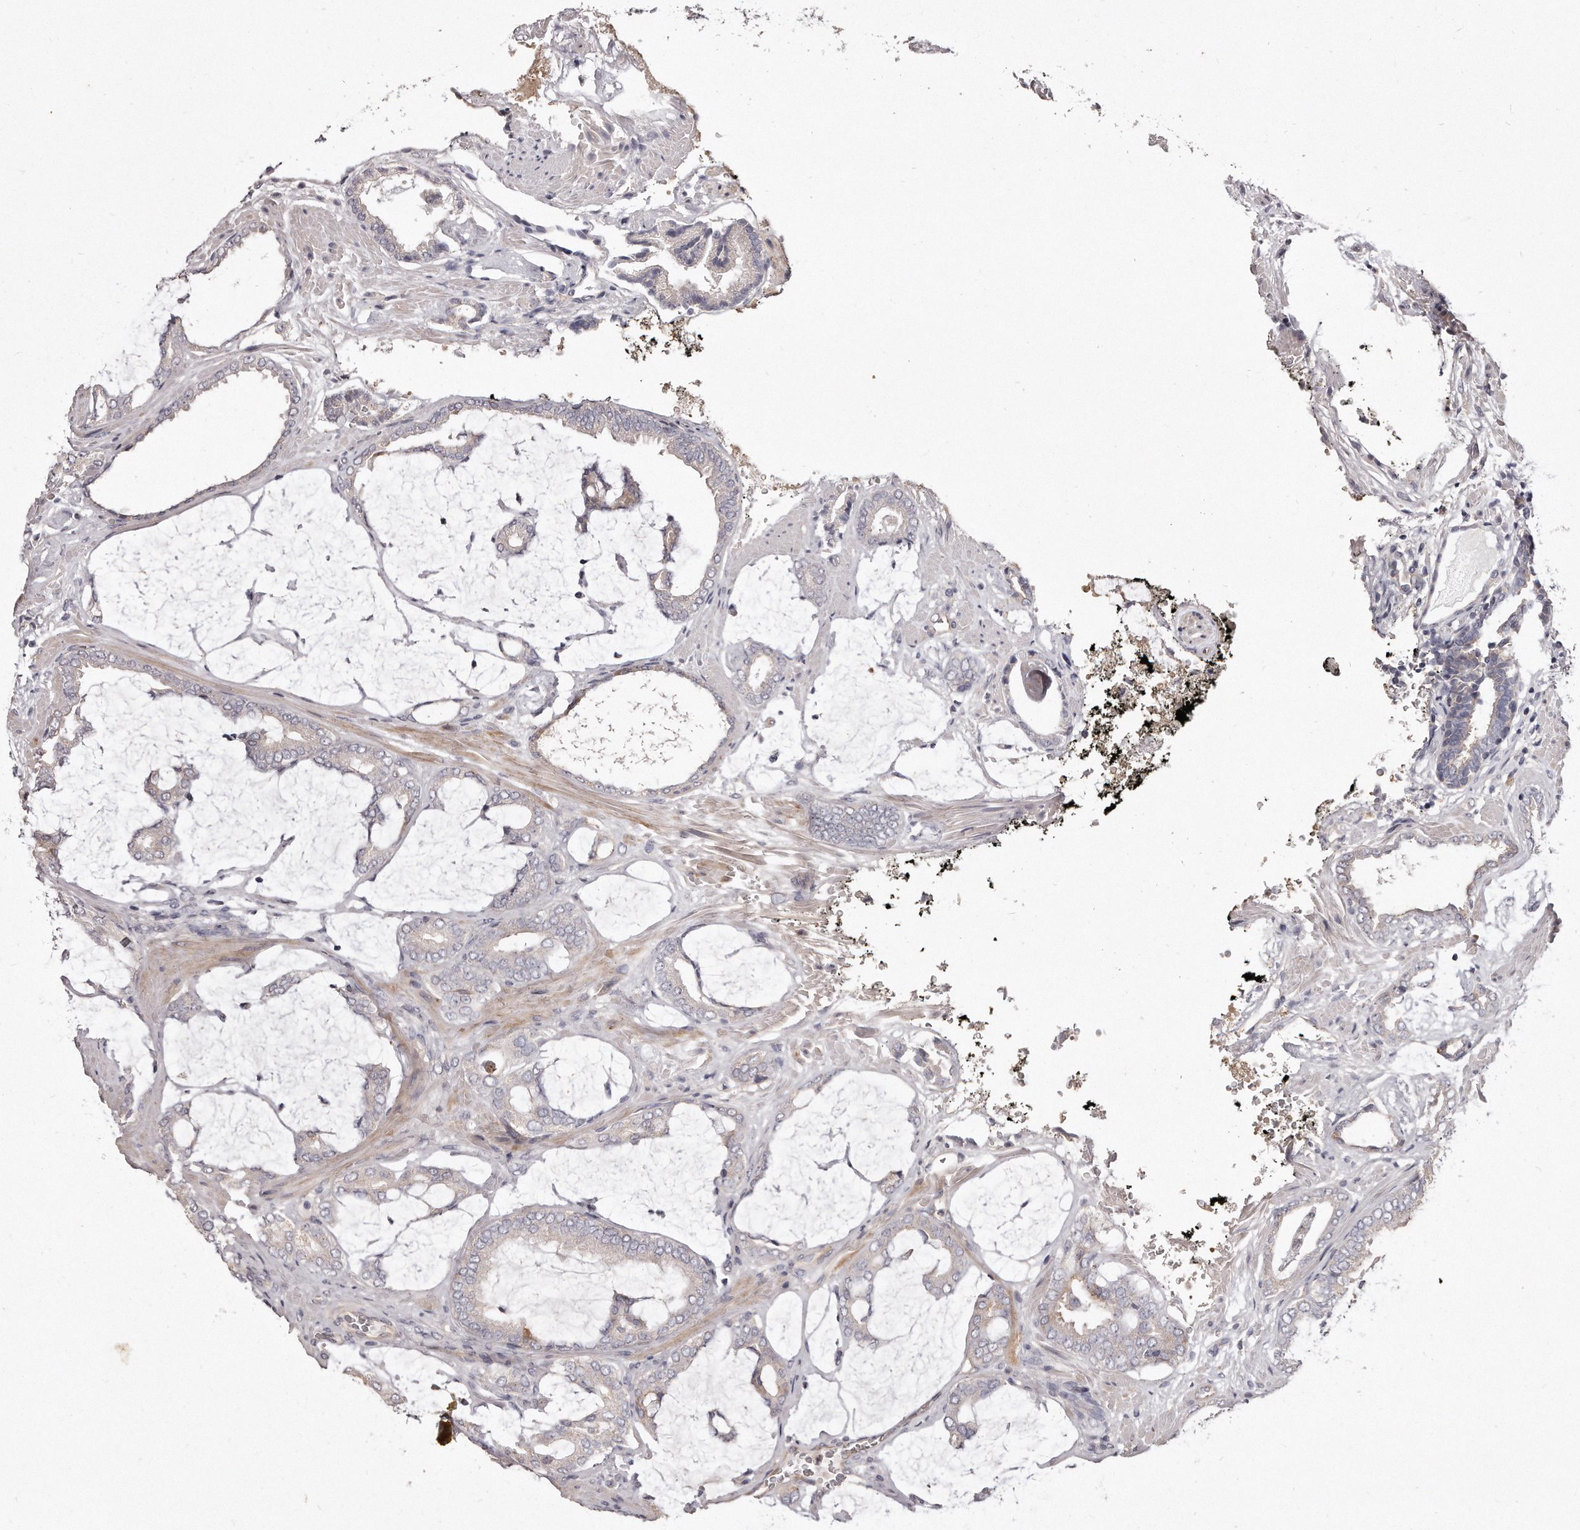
{"staining": {"intensity": "negative", "quantity": "none", "location": "none"}, "tissue": "prostate cancer", "cell_type": "Tumor cells", "image_type": "cancer", "snomed": [{"axis": "morphology", "description": "Adenocarcinoma, Low grade"}, {"axis": "topography", "description": "Prostate"}], "caption": "IHC photomicrograph of neoplastic tissue: prostate low-grade adenocarcinoma stained with DAB demonstrates no significant protein staining in tumor cells.", "gene": "TTLL4", "patient": {"sex": "male", "age": 71}}